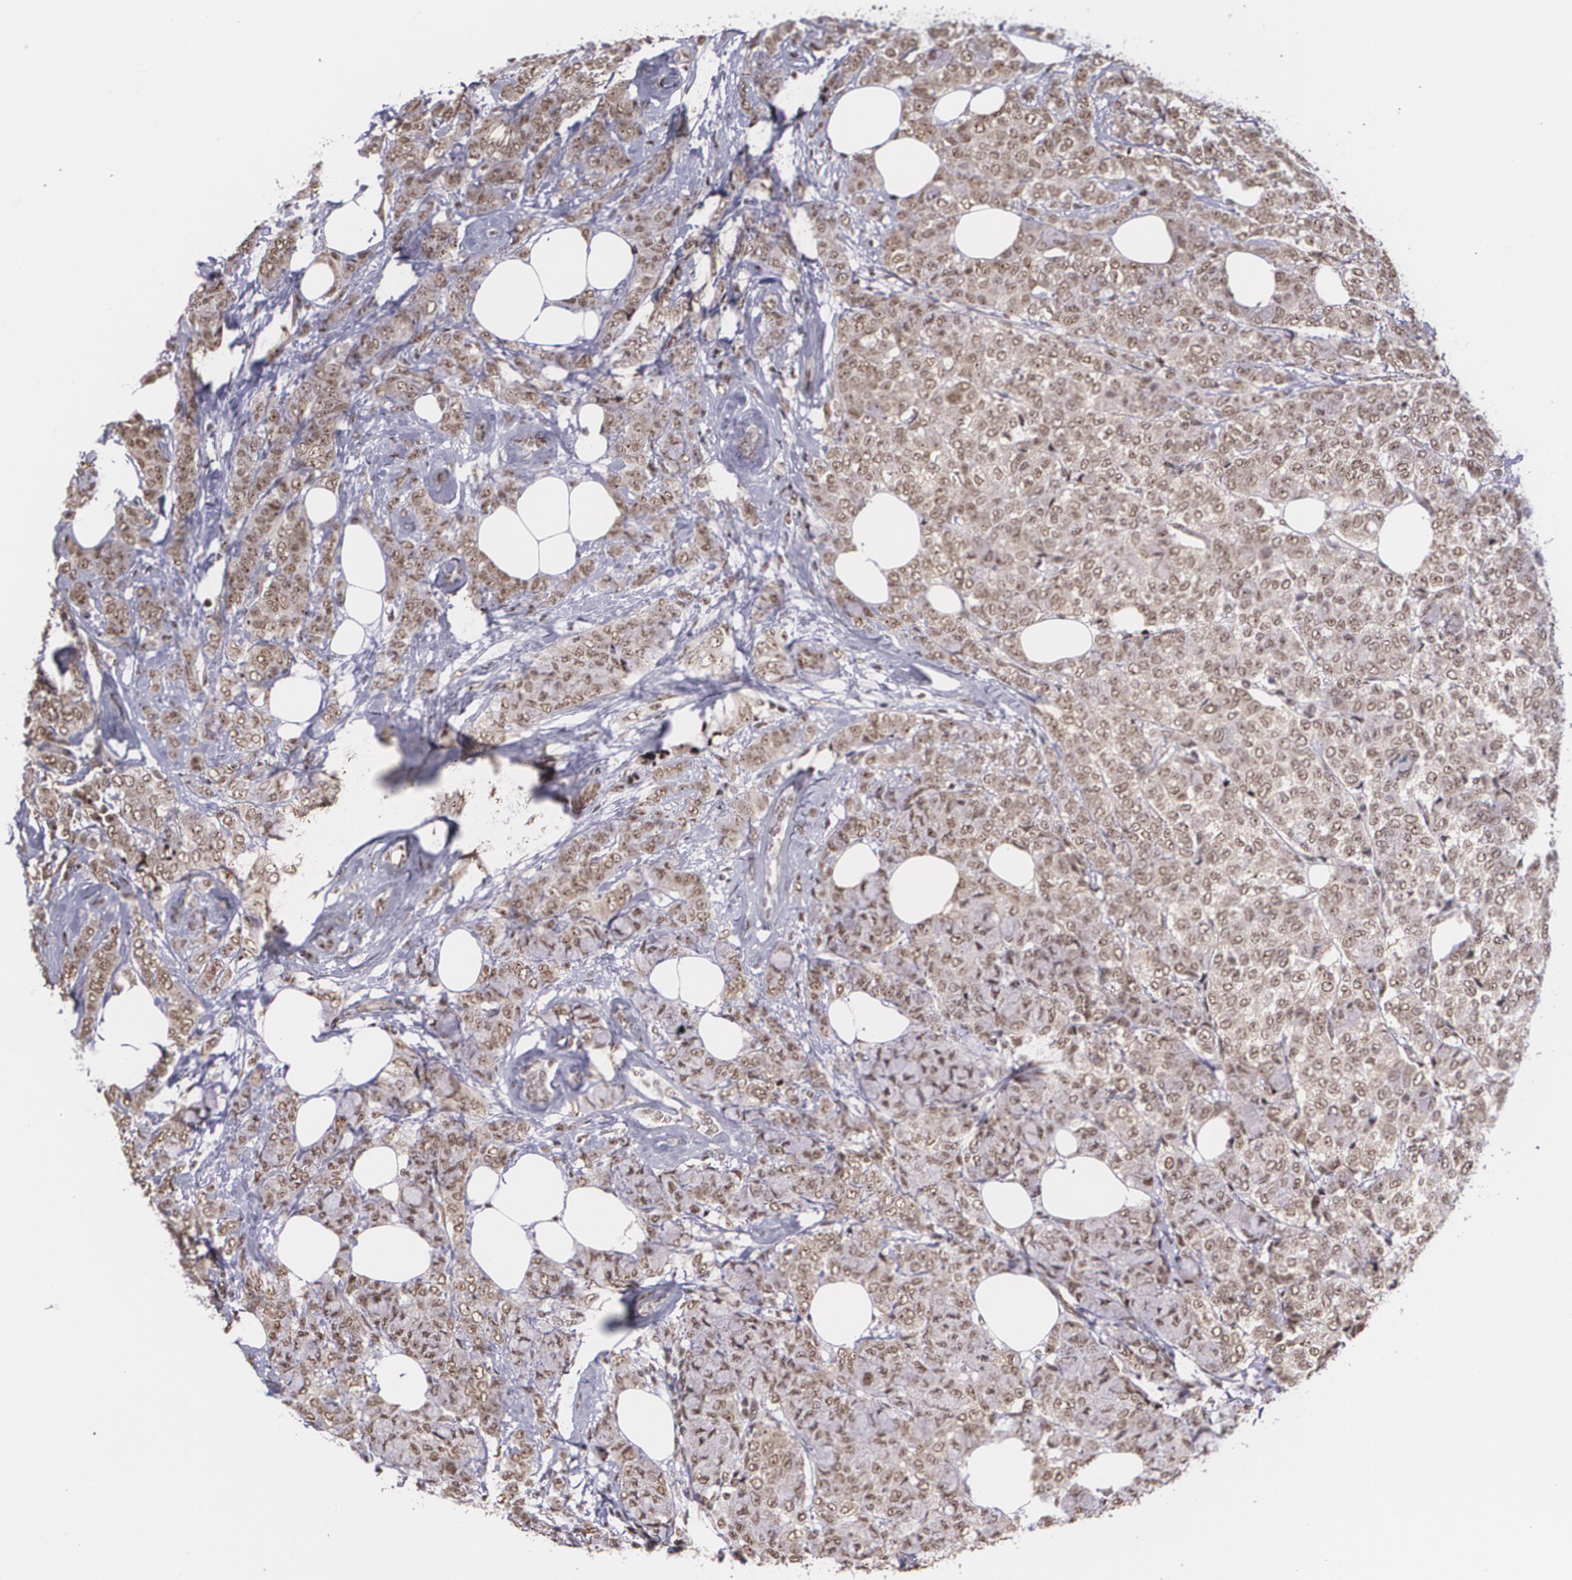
{"staining": {"intensity": "moderate", "quantity": ">75%", "location": "cytoplasmic/membranous,nuclear"}, "tissue": "breast cancer", "cell_type": "Tumor cells", "image_type": "cancer", "snomed": [{"axis": "morphology", "description": "Lobular carcinoma"}, {"axis": "topography", "description": "Breast"}], "caption": "Immunohistochemistry image of neoplastic tissue: human breast lobular carcinoma stained using immunohistochemistry displays medium levels of moderate protein expression localized specifically in the cytoplasmic/membranous and nuclear of tumor cells, appearing as a cytoplasmic/membranous and nuclear brown color.", "gene": "C6orf15", "patient": {"sex": "female", "age": 60}}